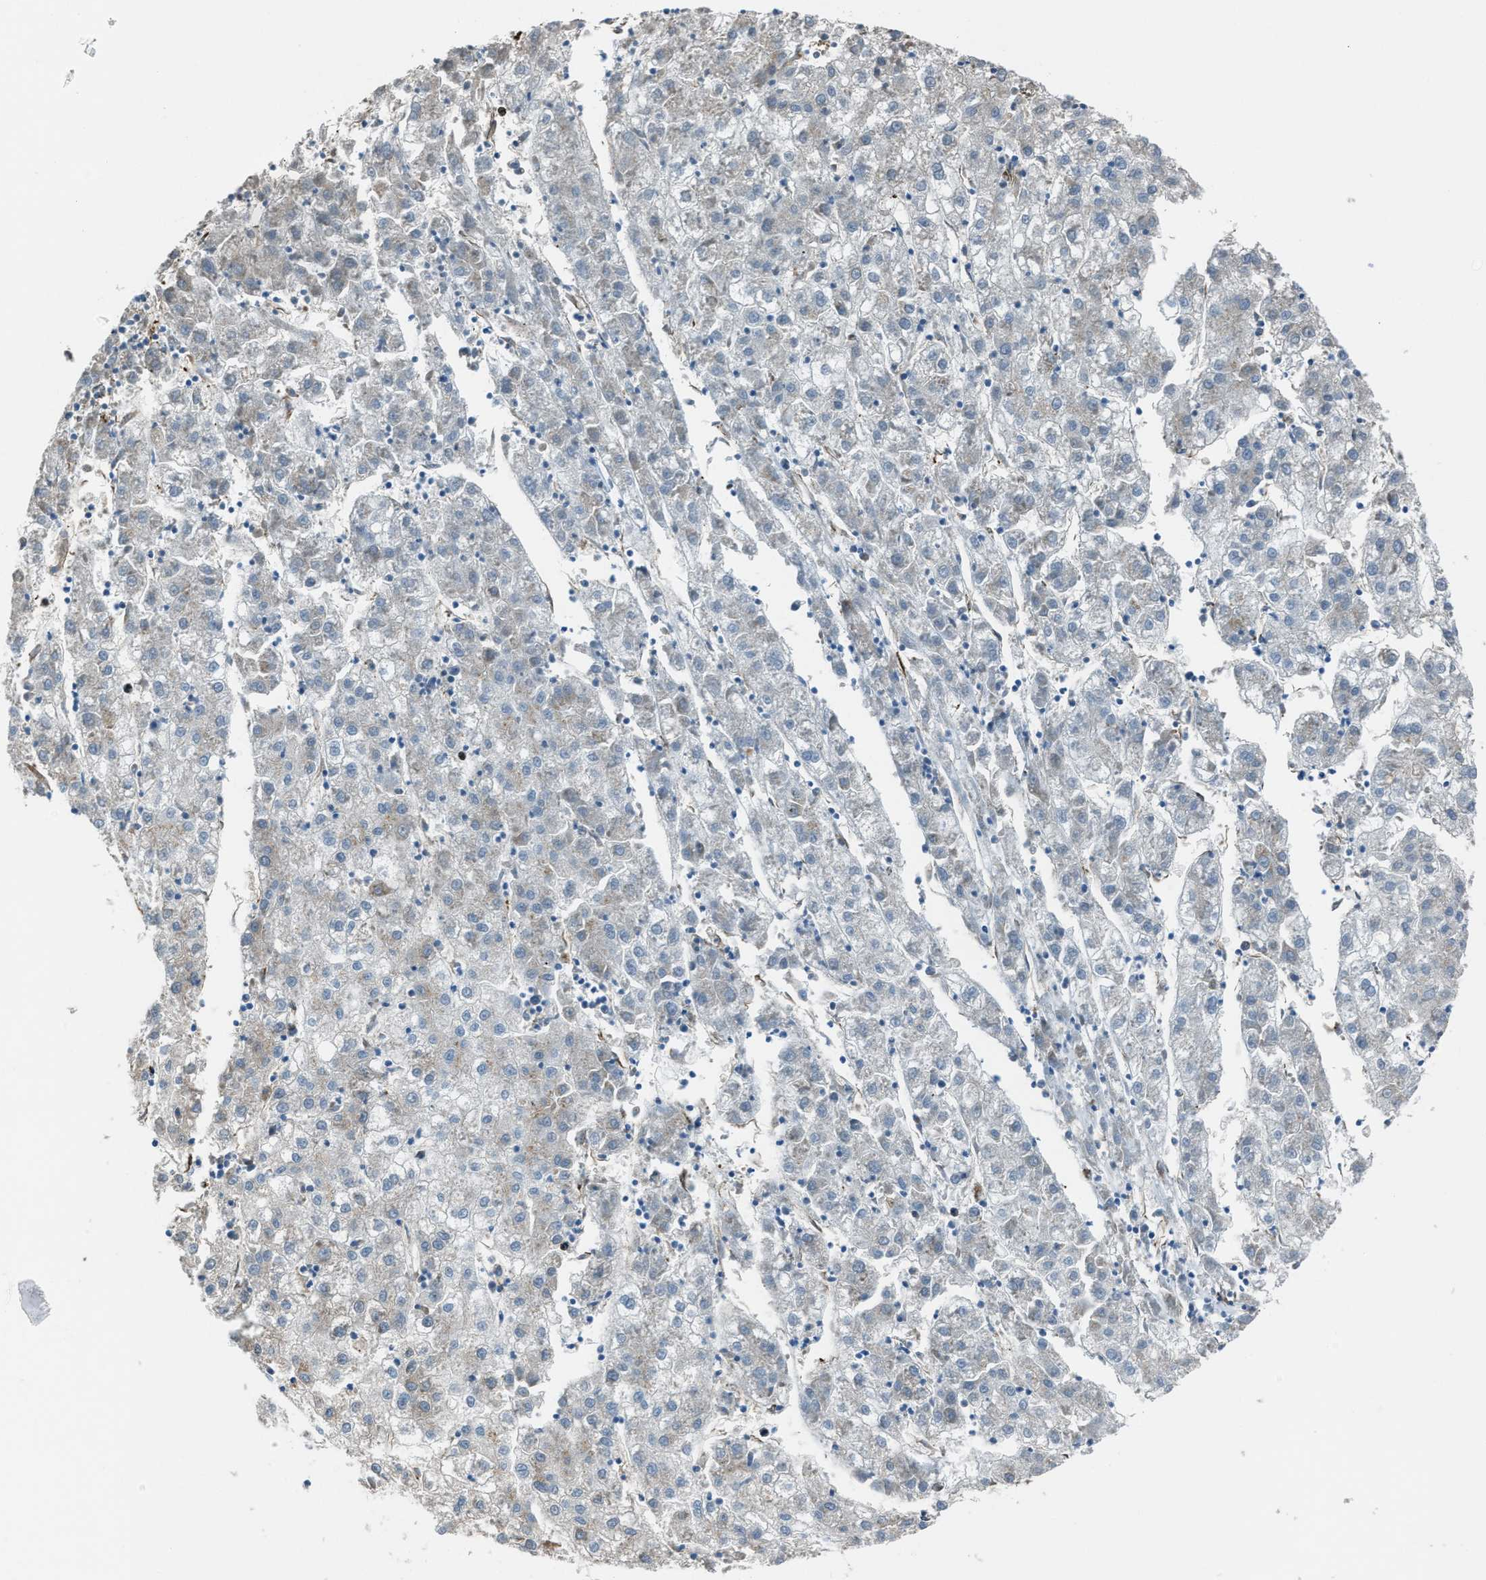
{"staining": {"intensity": "negative", "quantity": "none", "location": "none"}, "tissue": "liver cancer", "cell_type": "Tumor cells", "image_type": "cancer", "snomed": [{"axis": "morphology", "description": "Carcinoma, Hepatocellular, NOS"}, {"axis": "topography", "description": "Liver"}], "caption": "Immunohistochemistry (IHC) micrograph of liver cancer (hepatocellular carcinoma) stained for a protein (brown), which shows no expression in tumor cells.", "gene": "TRPC1", "patient": {"sex": "male", "age": 72}}